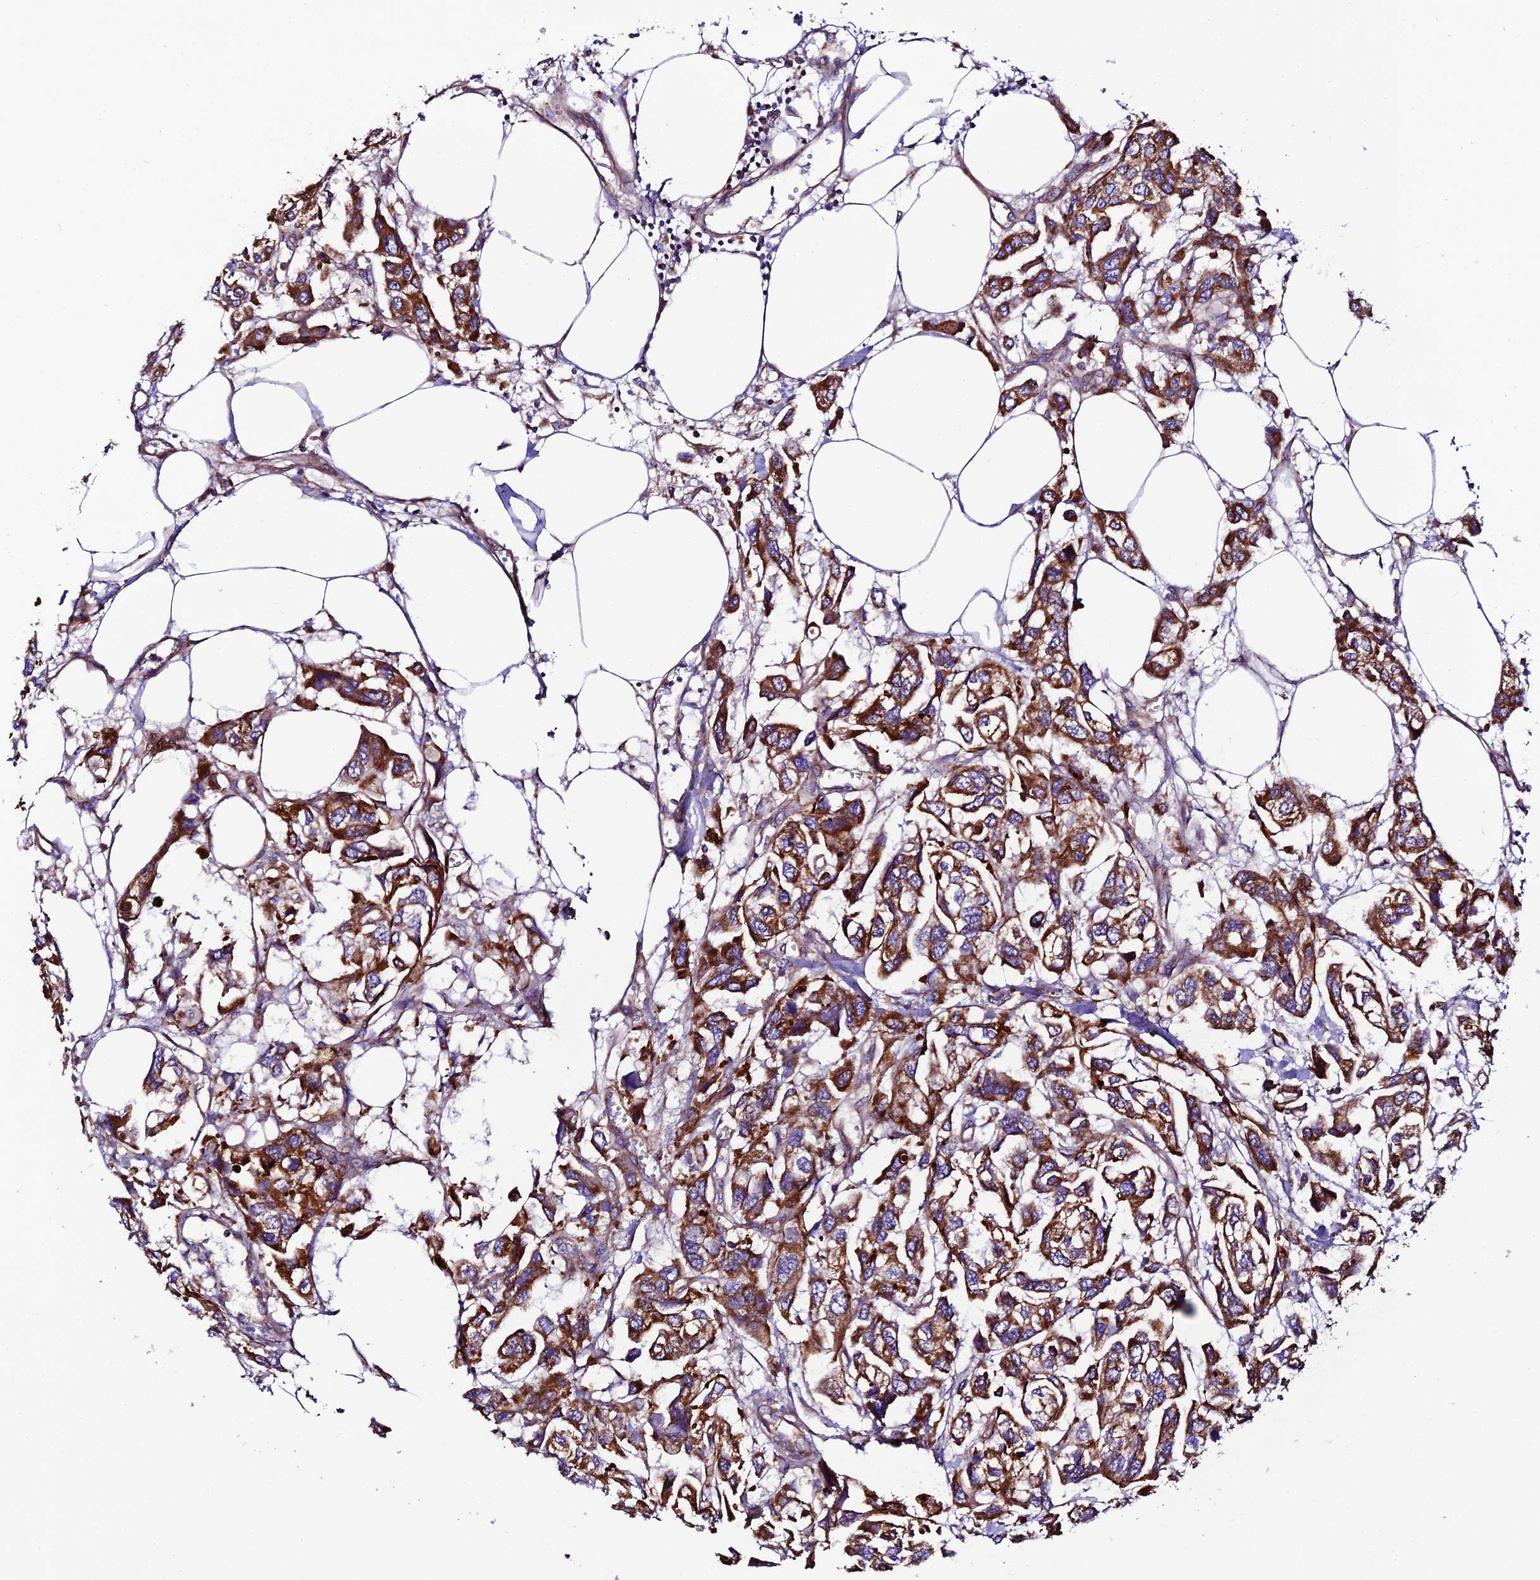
{"staining": {"intensity": "strong", "quantity": ">75%", "location": "cytoplasmic/membranous"}, "tissue": "urothelial cancer", "cell_type": "Tumor cells", "image_type": "cancer", "snomed": [{"axis": "morphology", "description": "Urothelial carcinoma, High grade"}, {"axis": "topography", "description": "Urinary bladder"}], "caption": "IHC image of neoplastic tissue: human urothelial cancer stained using immunohistochemistry (IHC) exhibits high levels of strong protein expression localized specifically in the cytoplasmic/membranous of tumor cells, appearing as a cytoplasmic/membranous brown color.", "gene": "VPS13C", "patient": {"sex": "male", "age": 67}}